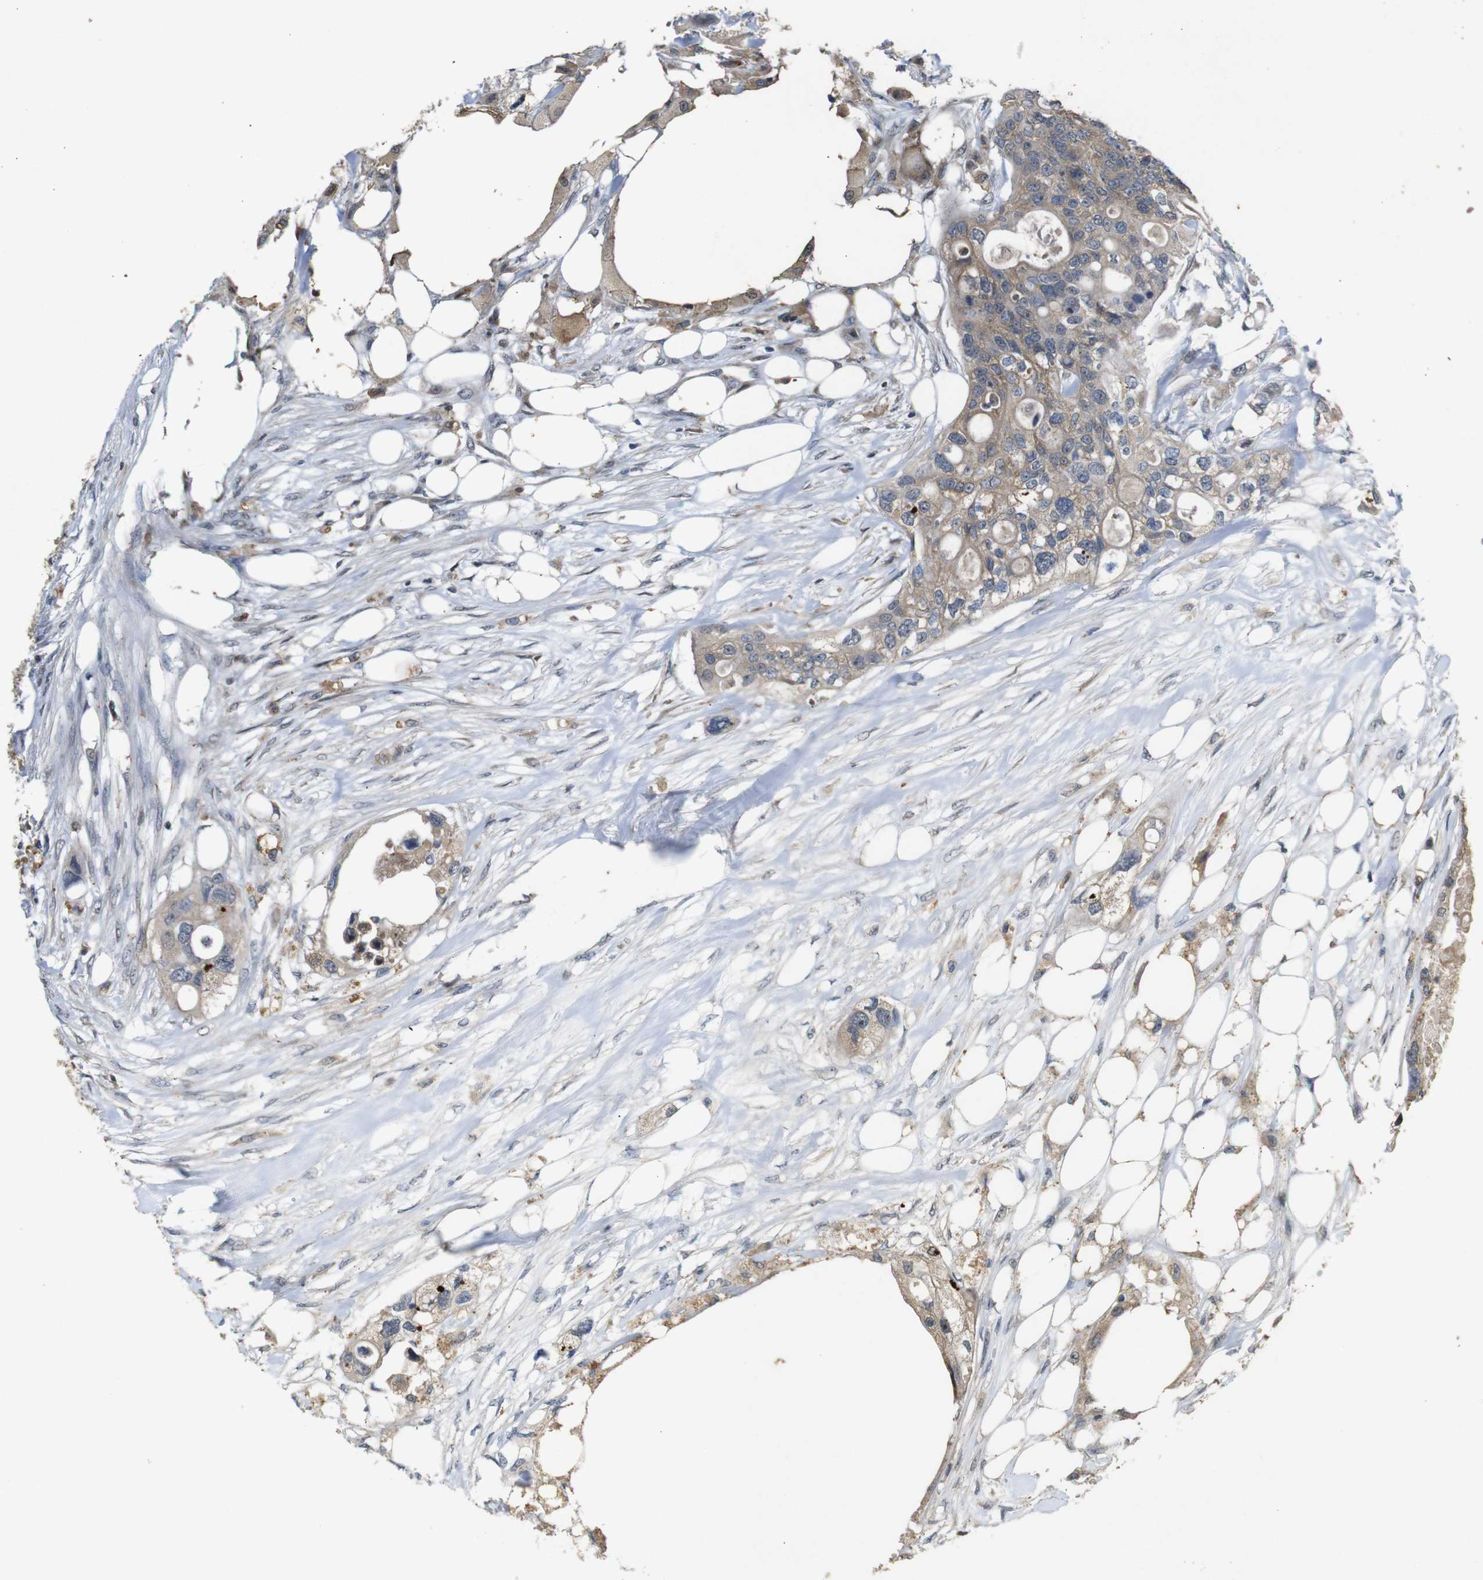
{"staining": {"intensity": "weak", "quantity": ">75%", "location": "cytoplasmic/membranous"}, "tissue": "colorectal cancer", "cell_type": "Tumor cells", "image_type": "cancer", "snomed": [{"axis": "morphology", "description": "Adenocarcinoma, NOS"}, {"axis": "topography", "description": "Colon"}], "caption": "Human adenocarcinoma (colorectal) stained for a protein (brown) shows weak cytoplasmic/membranous positive staining in about >75% of tumor cells.", "gene": "MAGI2", "patient": {"sex": "female", "age": 57}}